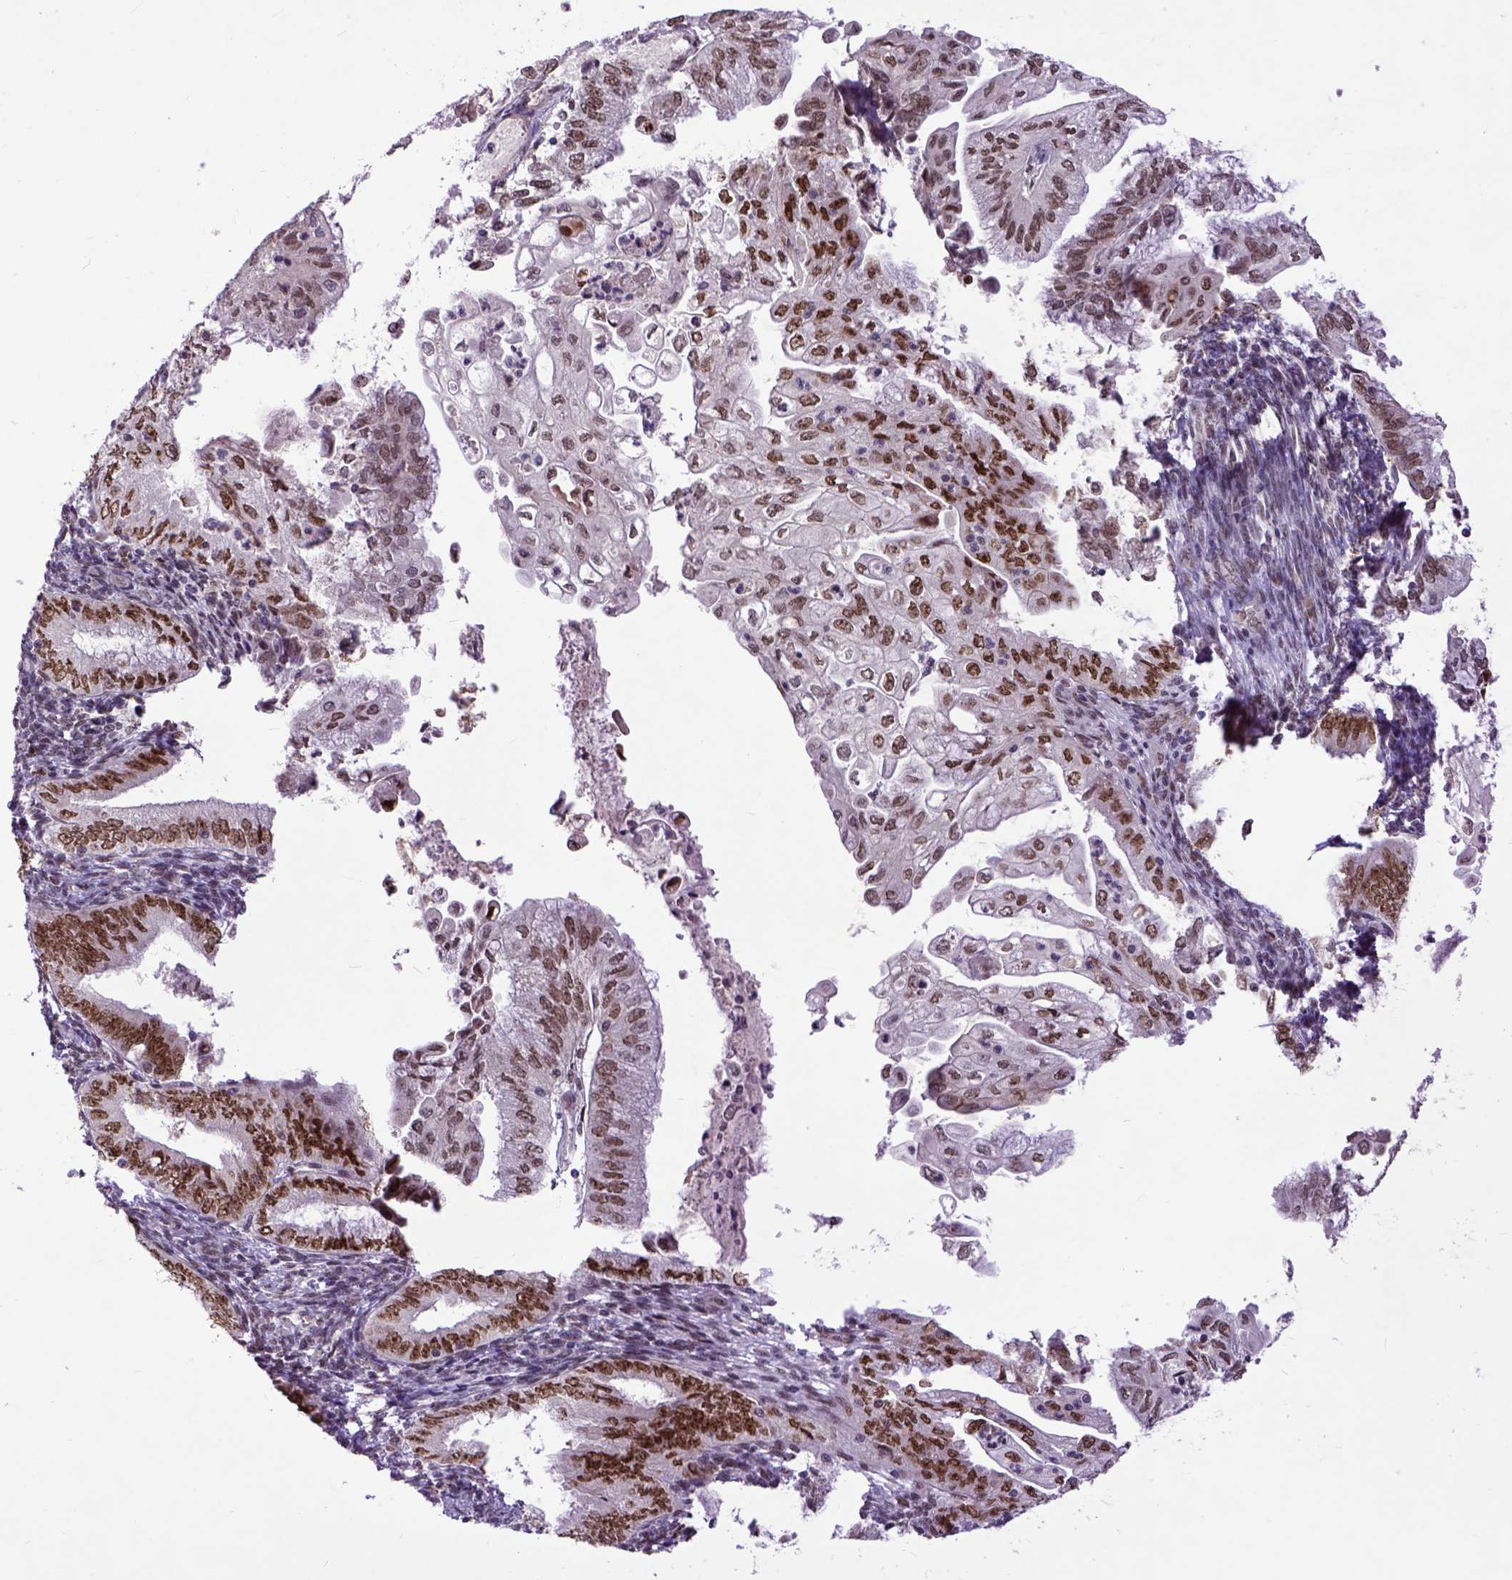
{"staining": {"intensity": "moderate", "quantity": ">75%", "location": "nuclear"}, "tissue": "endometrial cancer", "cell_type": "Tumor cells", "image_type": "cancer", "snomed": [{"axis": "morphology", "description": "Adenocarcinoma, NOS"}, {"axis": "topography", "description": "Endometrium"}], "caption": "A brown stain highlights moderate nuclear staining of a protein in human adenocarcinoma (endometrial) tumor cells.", "gene": "RCC2", "patient": {"sex": "female", "age": 55}}